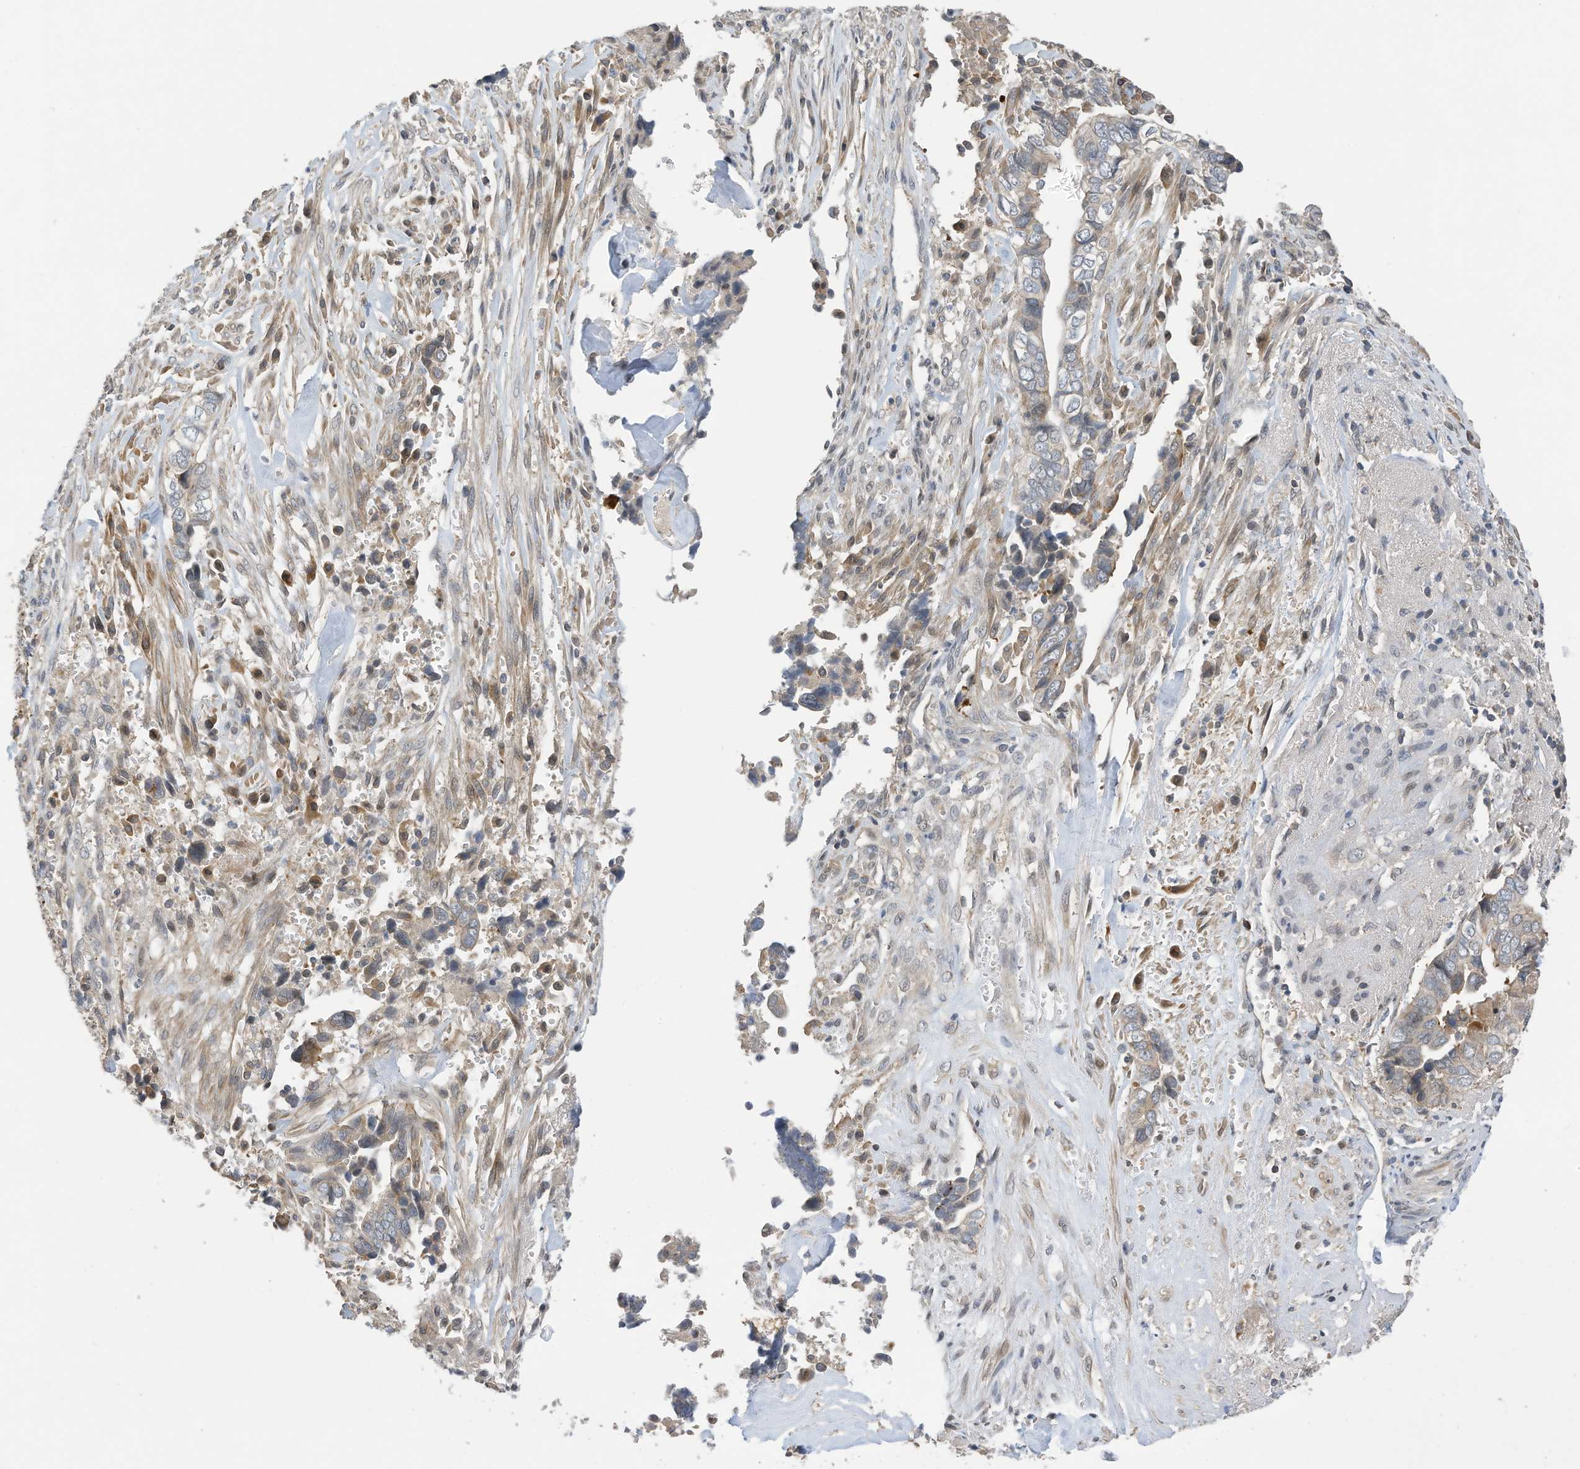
{"staining": {"intensity": "weak", "quantity": "<25%", "location": "cytoplasmic/membranous"}, "tissue": "liver cancer", "cell_type": "Tumor cells", "image_type": "cancer", "snomed": [{"axis": "morphology", "description": "Cholangiocarcinoma"}, {"axis": "topography", "description": "Liver"}], "caption": "A high-resolution image shows immunohistochemistry (IHC) staining of liver cancer, which demonstrates no significant positivity in tumor cells.", "gene": "REC8", "patient": {"sex": "female", "age": 79}}